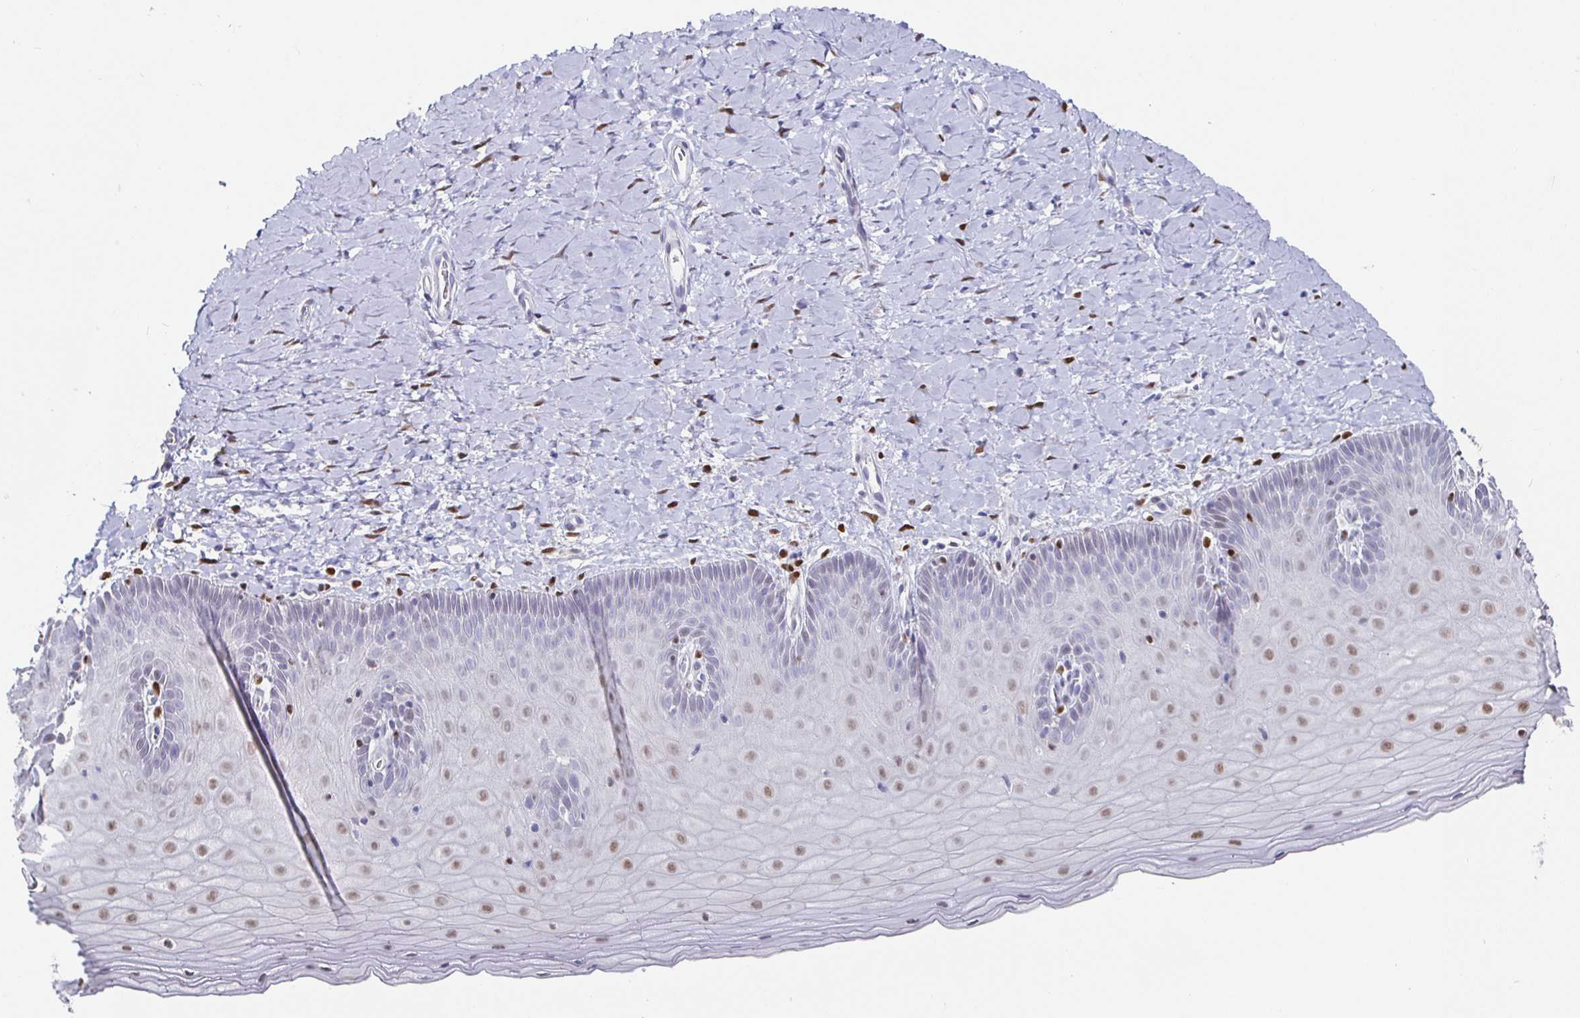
{"staining": {"intensity": "strong", "quantity": ">75%", "location": "cytoplasmic/membranous,nuclear"}, "tissue": "cervix", "cell_type": "Glandular cells", "image_type": "normal", "snomed": [{"axis": "morphology", "description": "Normal tissue, NOS"}, {"axis": "topography", "description": "Cervix"}], "caption": "An immunohistochemistry image of normal tissue is shown. Protein staining in brown labels strong cytoplasmic/membranous,nuclear positivity in cervix within glandular cells.", "gene": "RUNX2", "patient": {"sex": "female", "age": 37}}